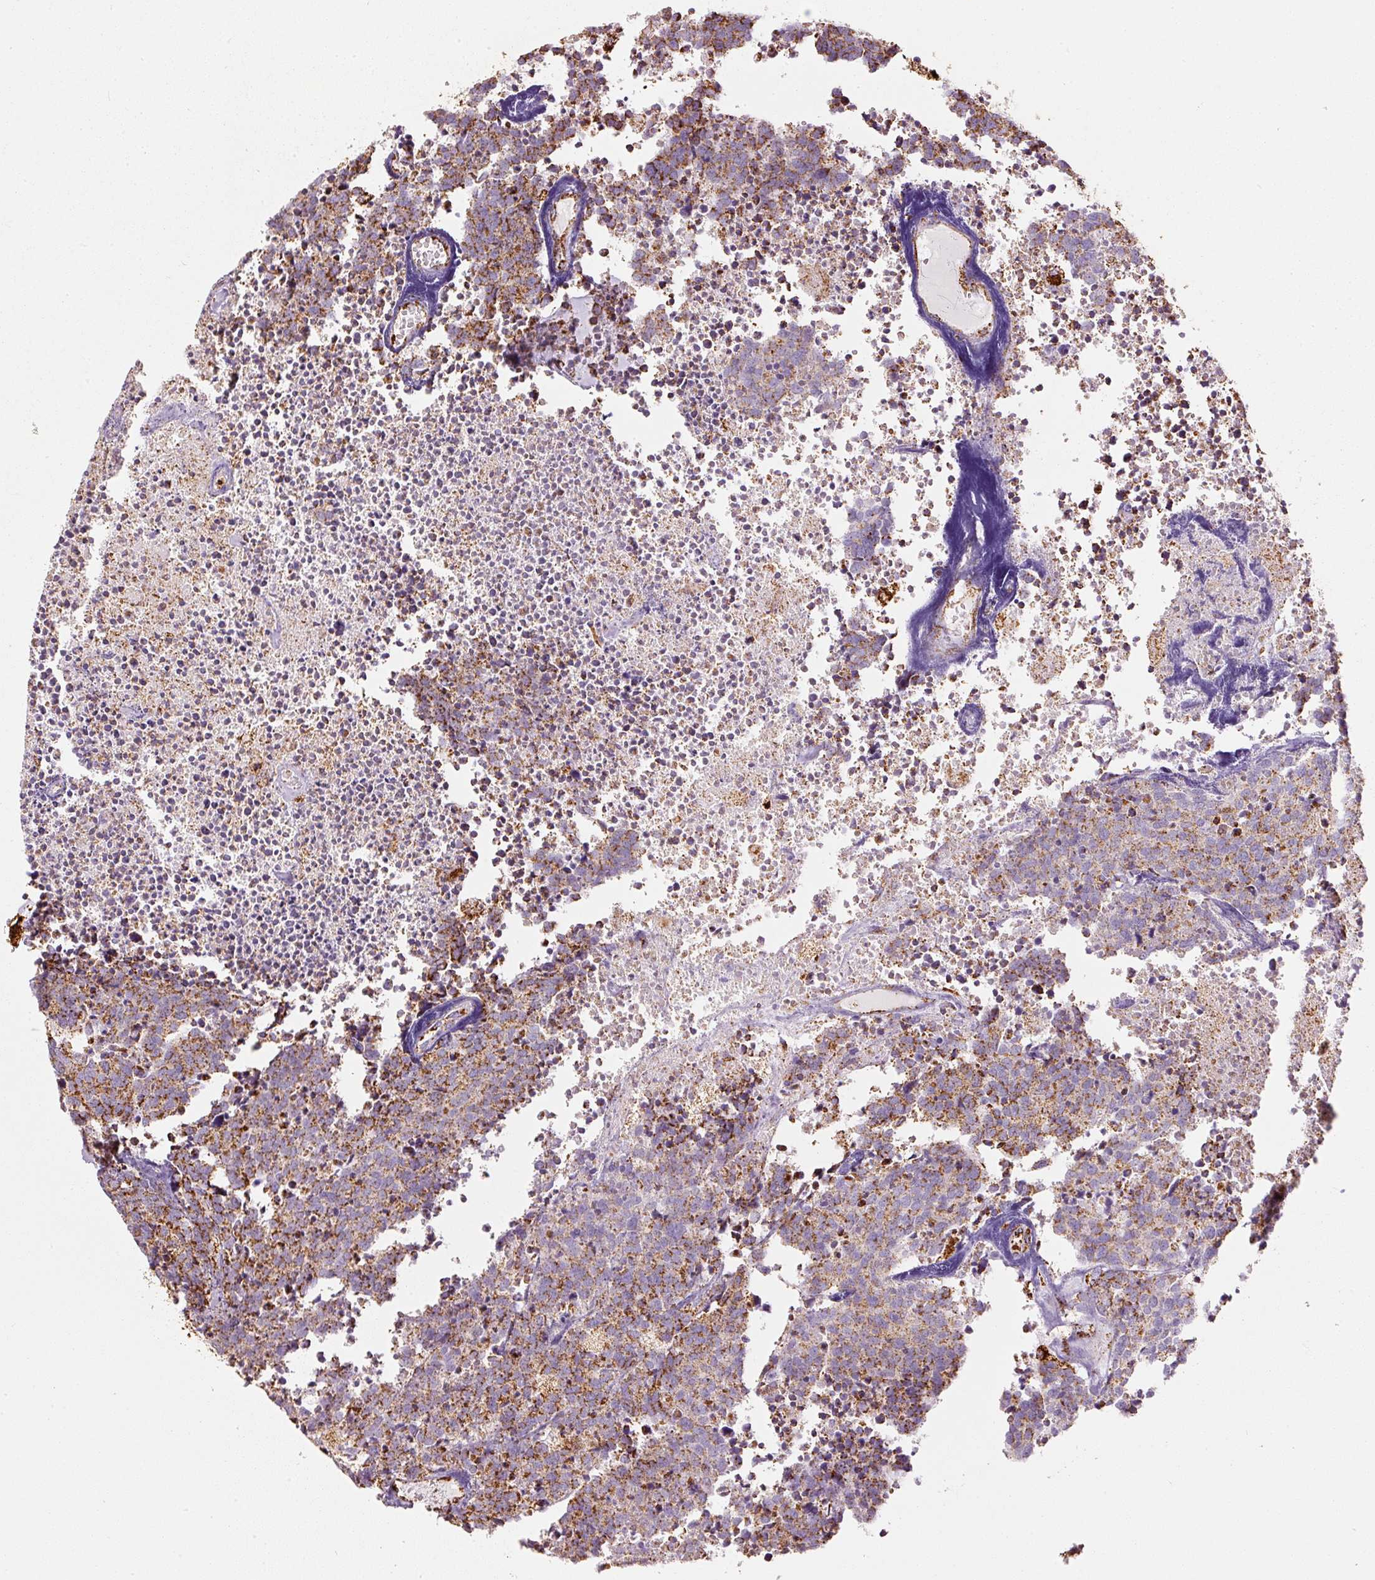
{"staining": {"intensity": "moderate", "quantity": ">75%", "location": "cytoplasmic/membranous"}, "tissue": "carcinoid", "cell_type": "Tumor cells", "image_type": "cancer", "snomed": [{"axis": "morphology", "description": "Carcinoid, malignant, NOS"}, {"axis": "topography", "description": "Skin"}], "caption": "Moderate cytoplasmic/membranous protein staining is identified in about >75% of tumor cells in carcinoid (malignant).", "gene": "MT-CO2", "patient": {"sex": "female", "age": 79}}